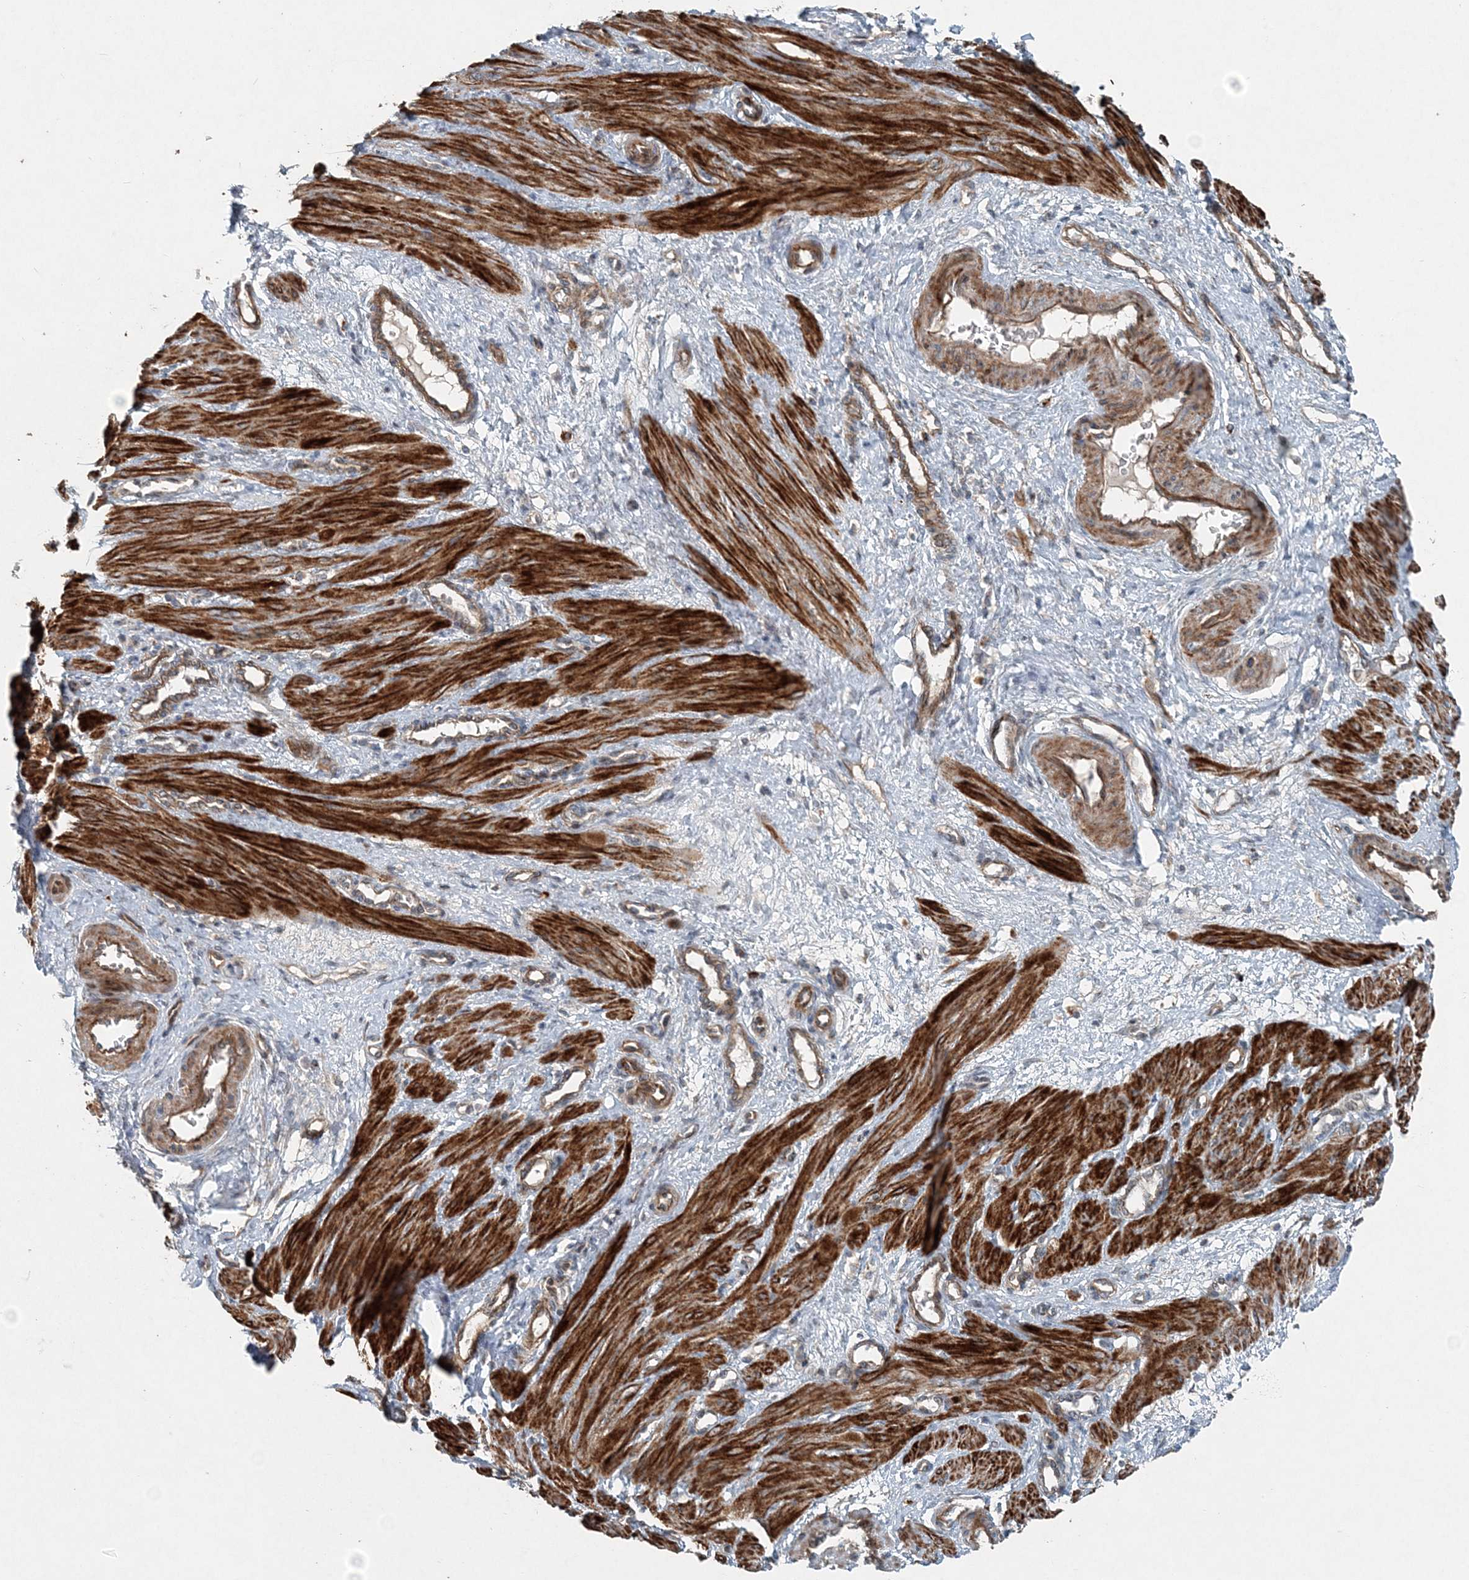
{"staining": {"intensity": "strong", "quantity": ">75%", "location": "cytoplasmic/membranous"}, "tissue": "smooth muscle", "cell_type": "Smooth muscle cells", "image_type": "normal", "snomed": [{"axis": "morphology", "description": "Normal tissue, NOS"}, {"axis": "topography", "description": "Endometrium"}], "caption": "Unremarkable smooth muscle reveals strong cytoplasmic/membranous staining in about >75% of smooth muscle cells, visualized by immunohistochemistry.", "gene": "INTU", "patient": {"sex": "female", "age": 33}}